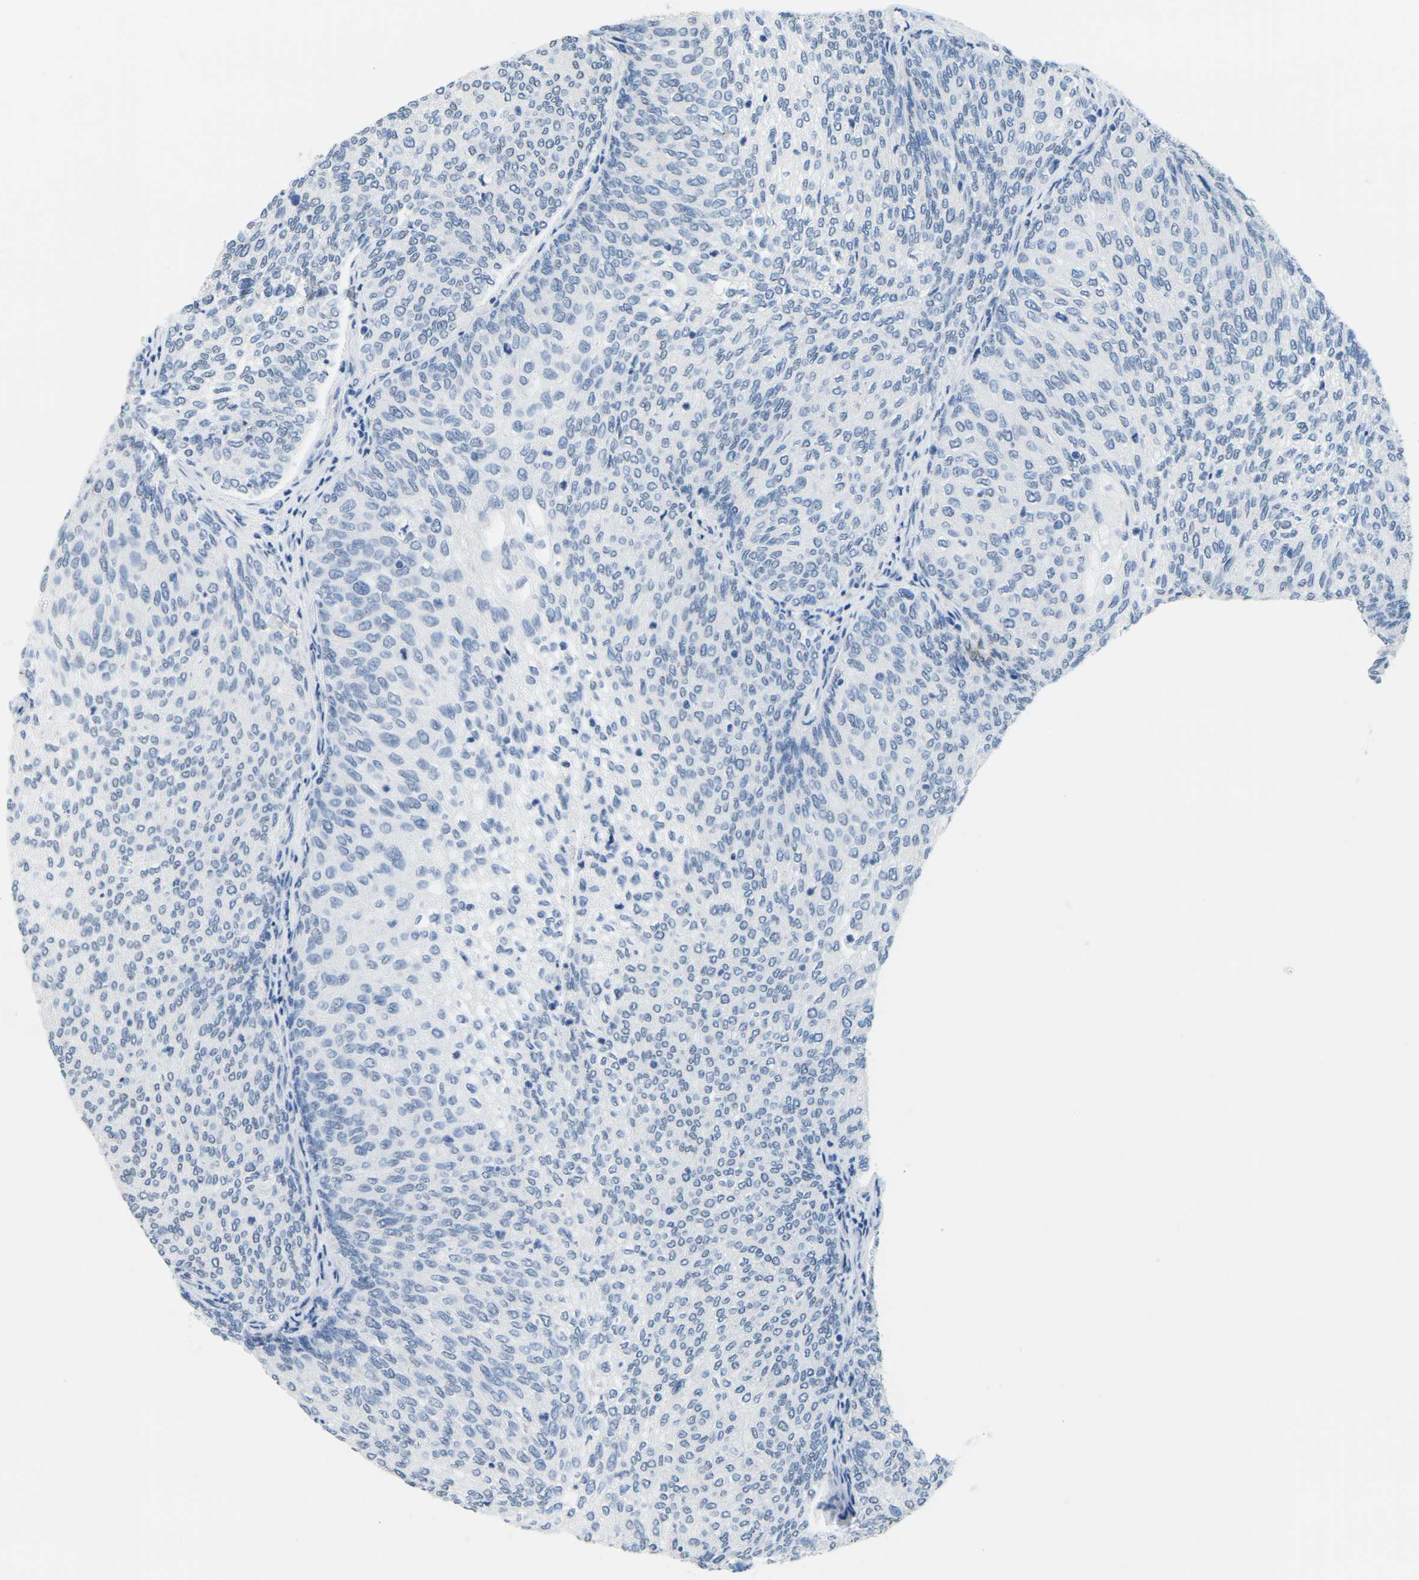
{"staining": {"intensity": "negative", "quantity": "none", "location": "none"}, "tissue": "urothelial cancer", "cell_type": "Tumor cells", "image_type": "cancer", "snomed": [{"axis": "morphology", "description": "Urothelial carcinoma, Low grade"}, {"axis": "topography", "description": "Urinary bladder"}], "caption": "The image shows no significant positivity in tumor cells of urothelial cancer. (DAB (3,3'-diaminobenzidine) immunohistochemistry, high magnification).", "gene": "CTAG1A", "patient": {"sex": "female", "age": 79}}